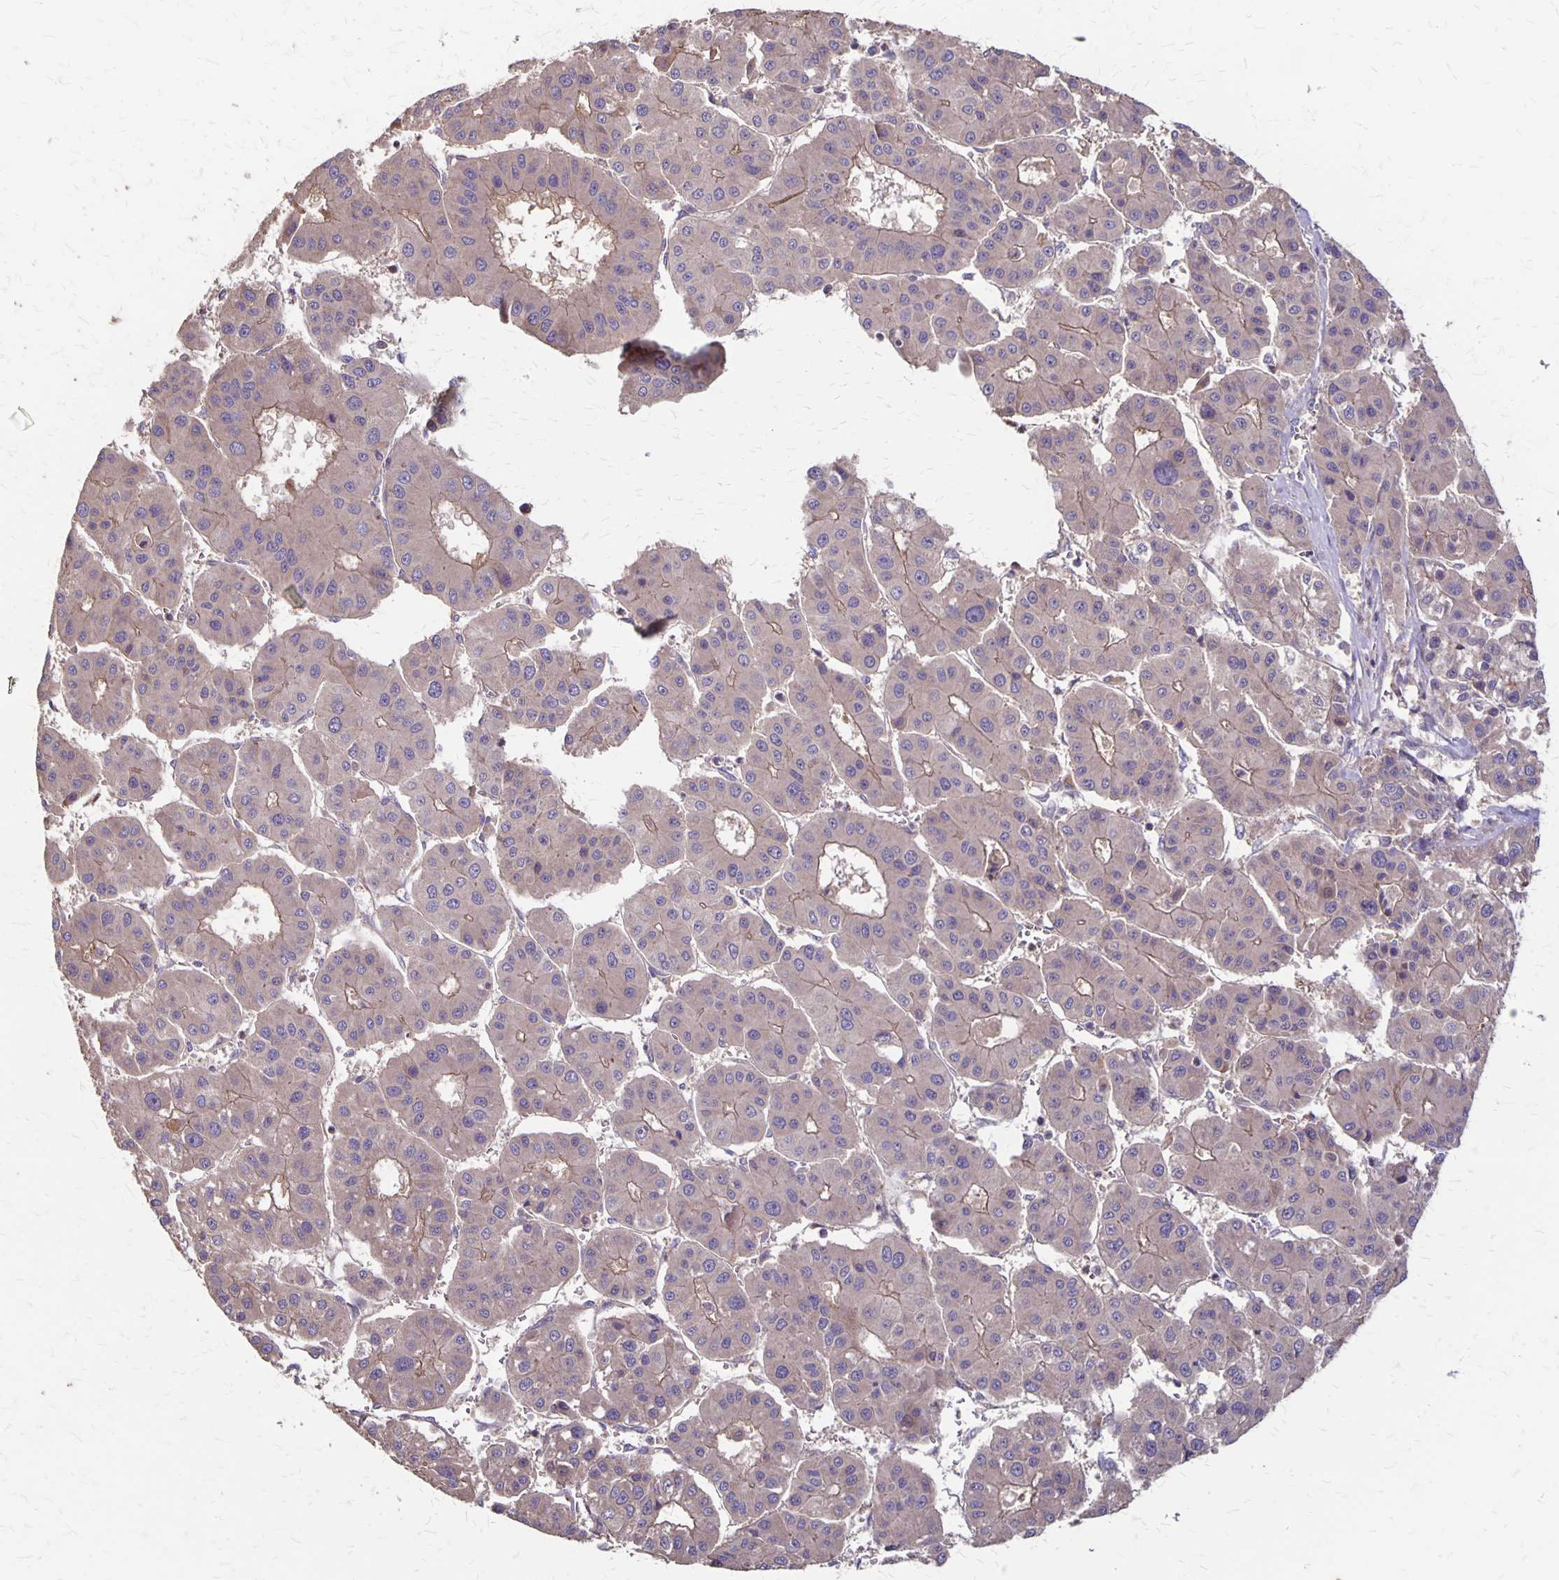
{"staining": {"intensity": "weak", "quantity": "<25%", "location": "cytoplasmic/membranous"}, "tissue": "liver cancer", "cell_type": "Tumor cells", "image_type": "cancer", "snomed": [{"axis": "morphology", "description": "Carcinoma, Hepatocellular, NOS"}, {"axis": "topography", "description": "Liver"}], "caption": "Image shows no significant protein expression in tumor cells of hepatocellular carcinoma (liver).", "gene": "PROM2", "patient": {"sex": "male", "age": 73}}